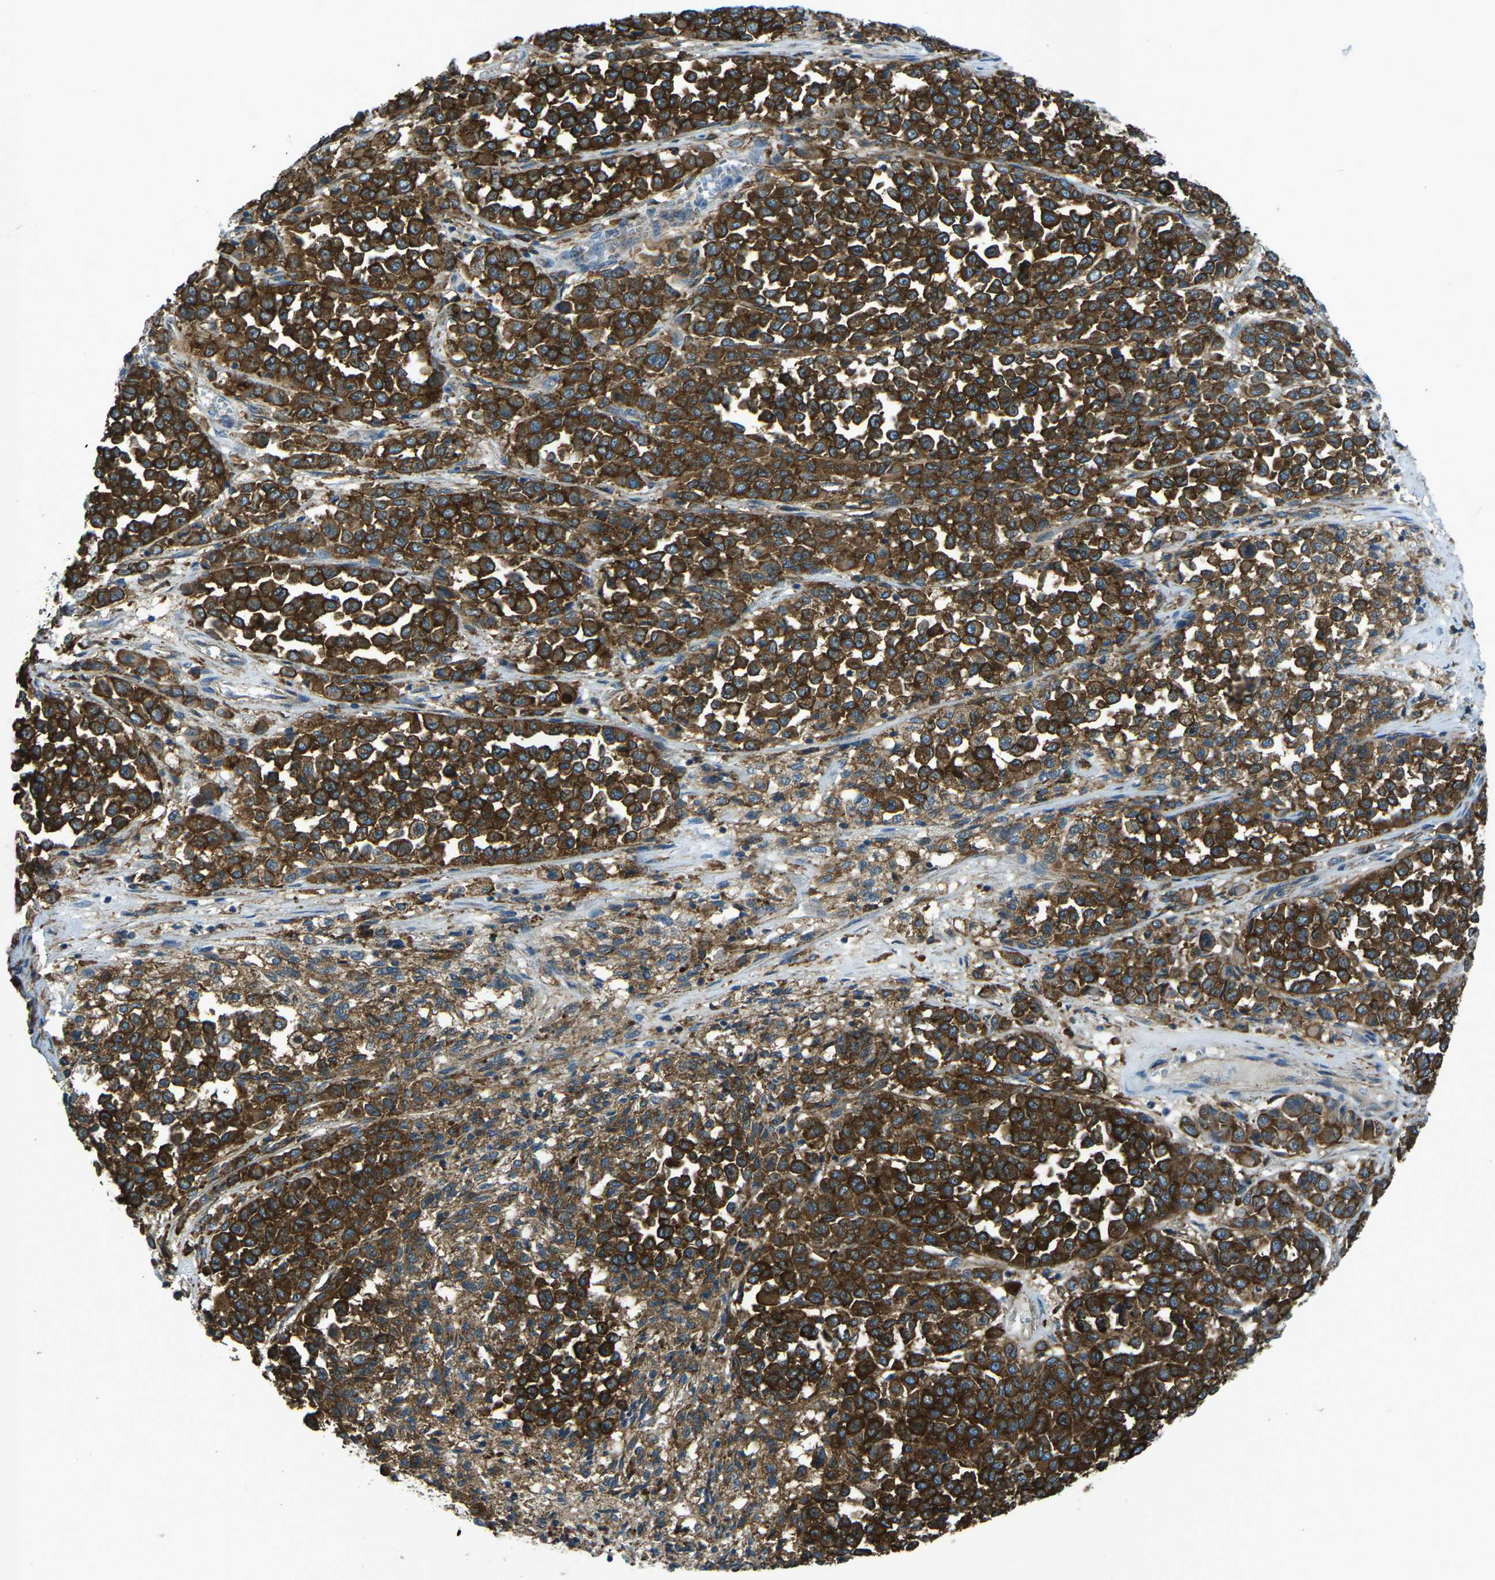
{"staining": {"intensity": "strong", "quantity": ">75%", "location": "cytoplasmic/membranous"}, "tissue": "melanoma", "cell_type": "Tumor cells", "image_type": "cancer", "snomed": [{"axis": "morphology", "description": "Malignant melanoma, Metastatic site"}, {"axis": "topography", "description": "Pancreas"}], "caption": "Protein staining reveals strong cytoplasmic/membranous expression in about >75% of tumor cells in malignant melanoma (metastatic site).", "gene": "CDK17", "patient": {"sex": "female", "age": 30}}